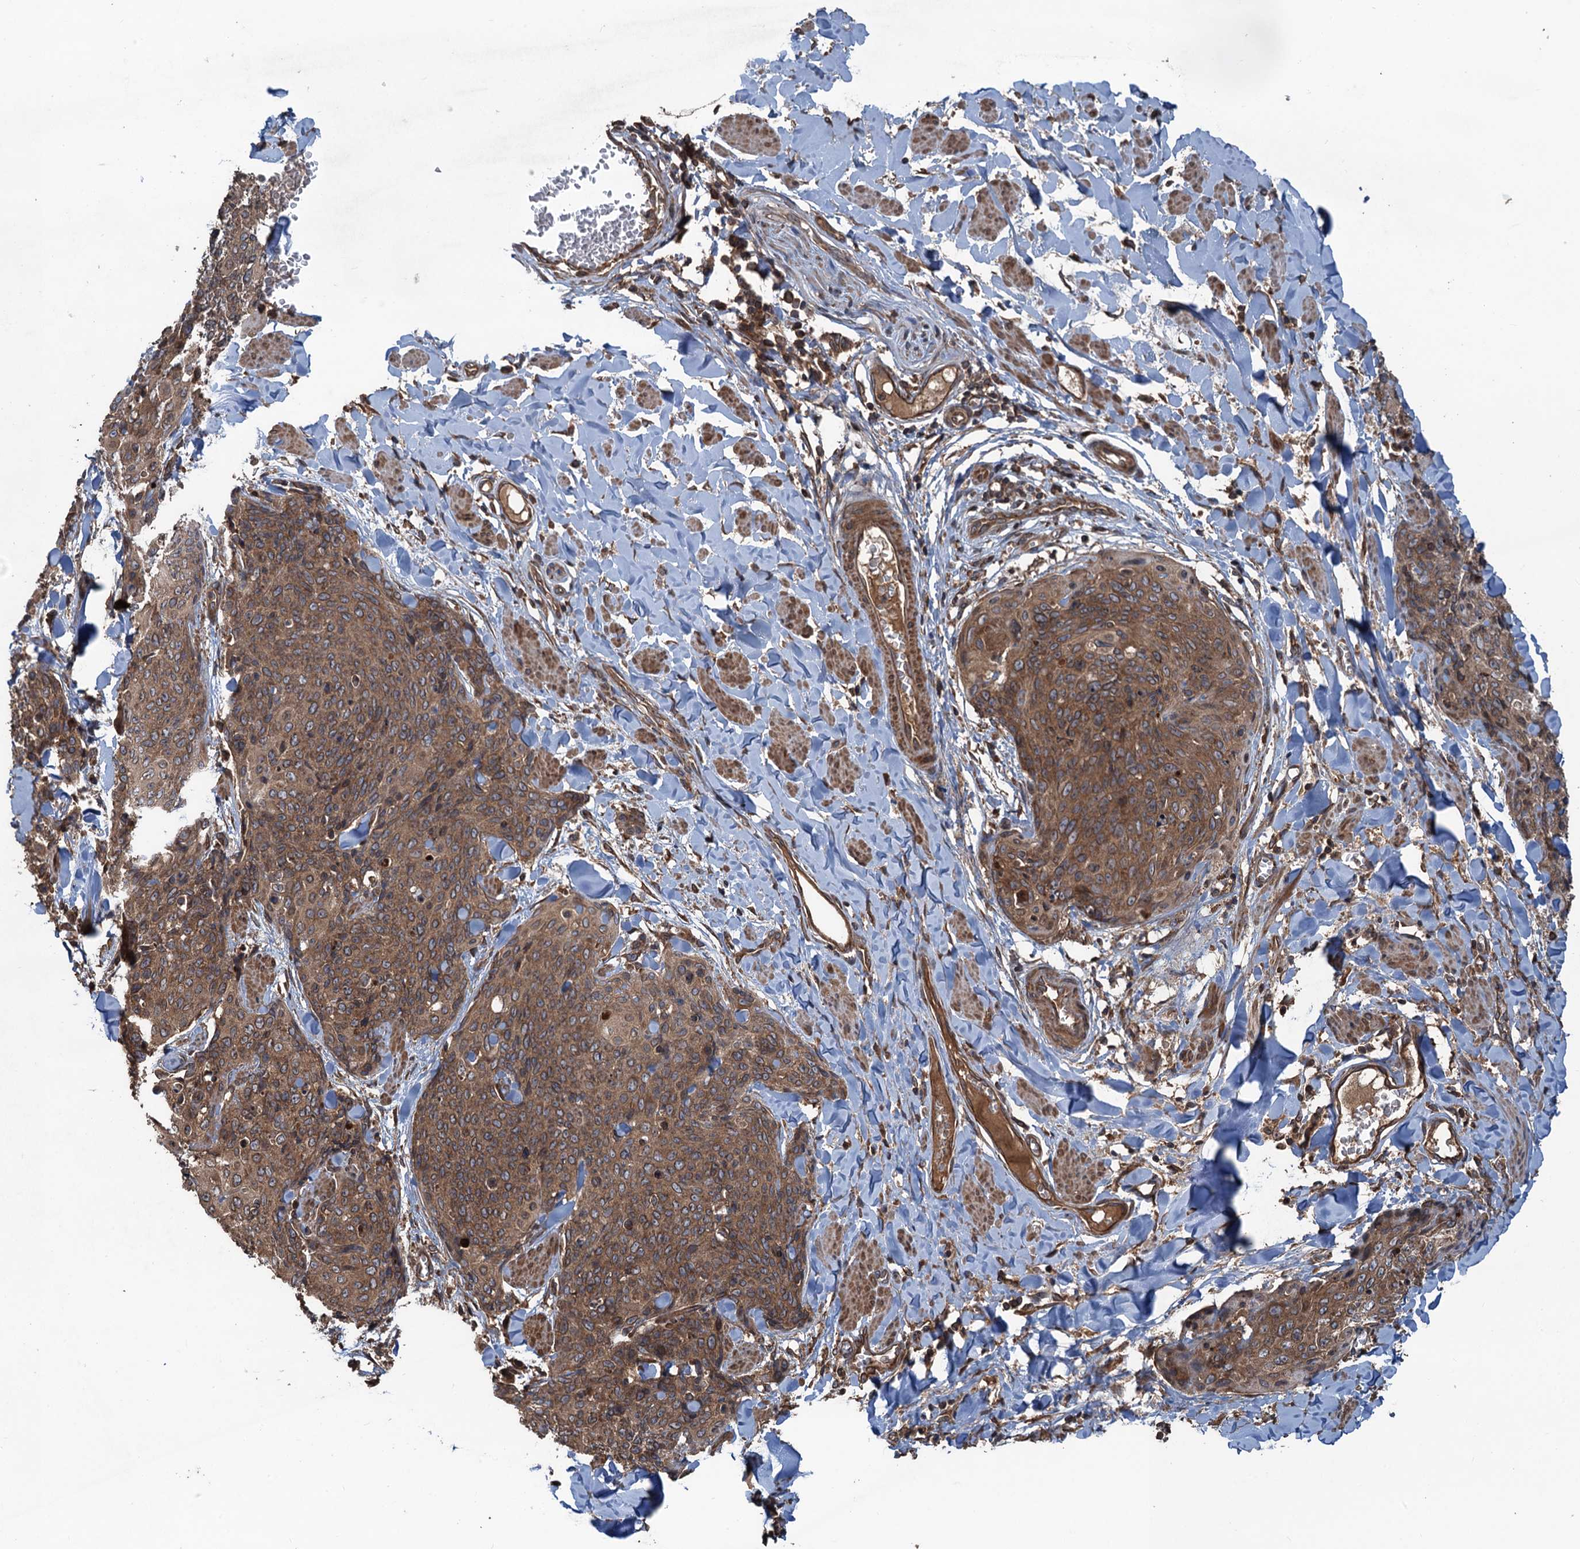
{"staining": {"intensity": "moderate", "quantity": ">75%", "location": "cytoplasmic/membranous"}, "tissue": "skin cancer", "cell_type": "Tumor cells", "image_type": "cancer", "snomed": [{"axis": "morphology", "description": "Squamous cell carcinoma, NOS"}, {"axis": "topography", "description": "Skin"}, {"axis": "topography", "description": "Vulva"}], "caption": "Human skin cancer (squamous cell carcinoma) stained for a protein (brown) exhibits moderate cytoplasmic/membranous positive staining in about >75% of tumor cells.", "gene": "GLE1", "patient": {"sex": "female", "age": 85}}